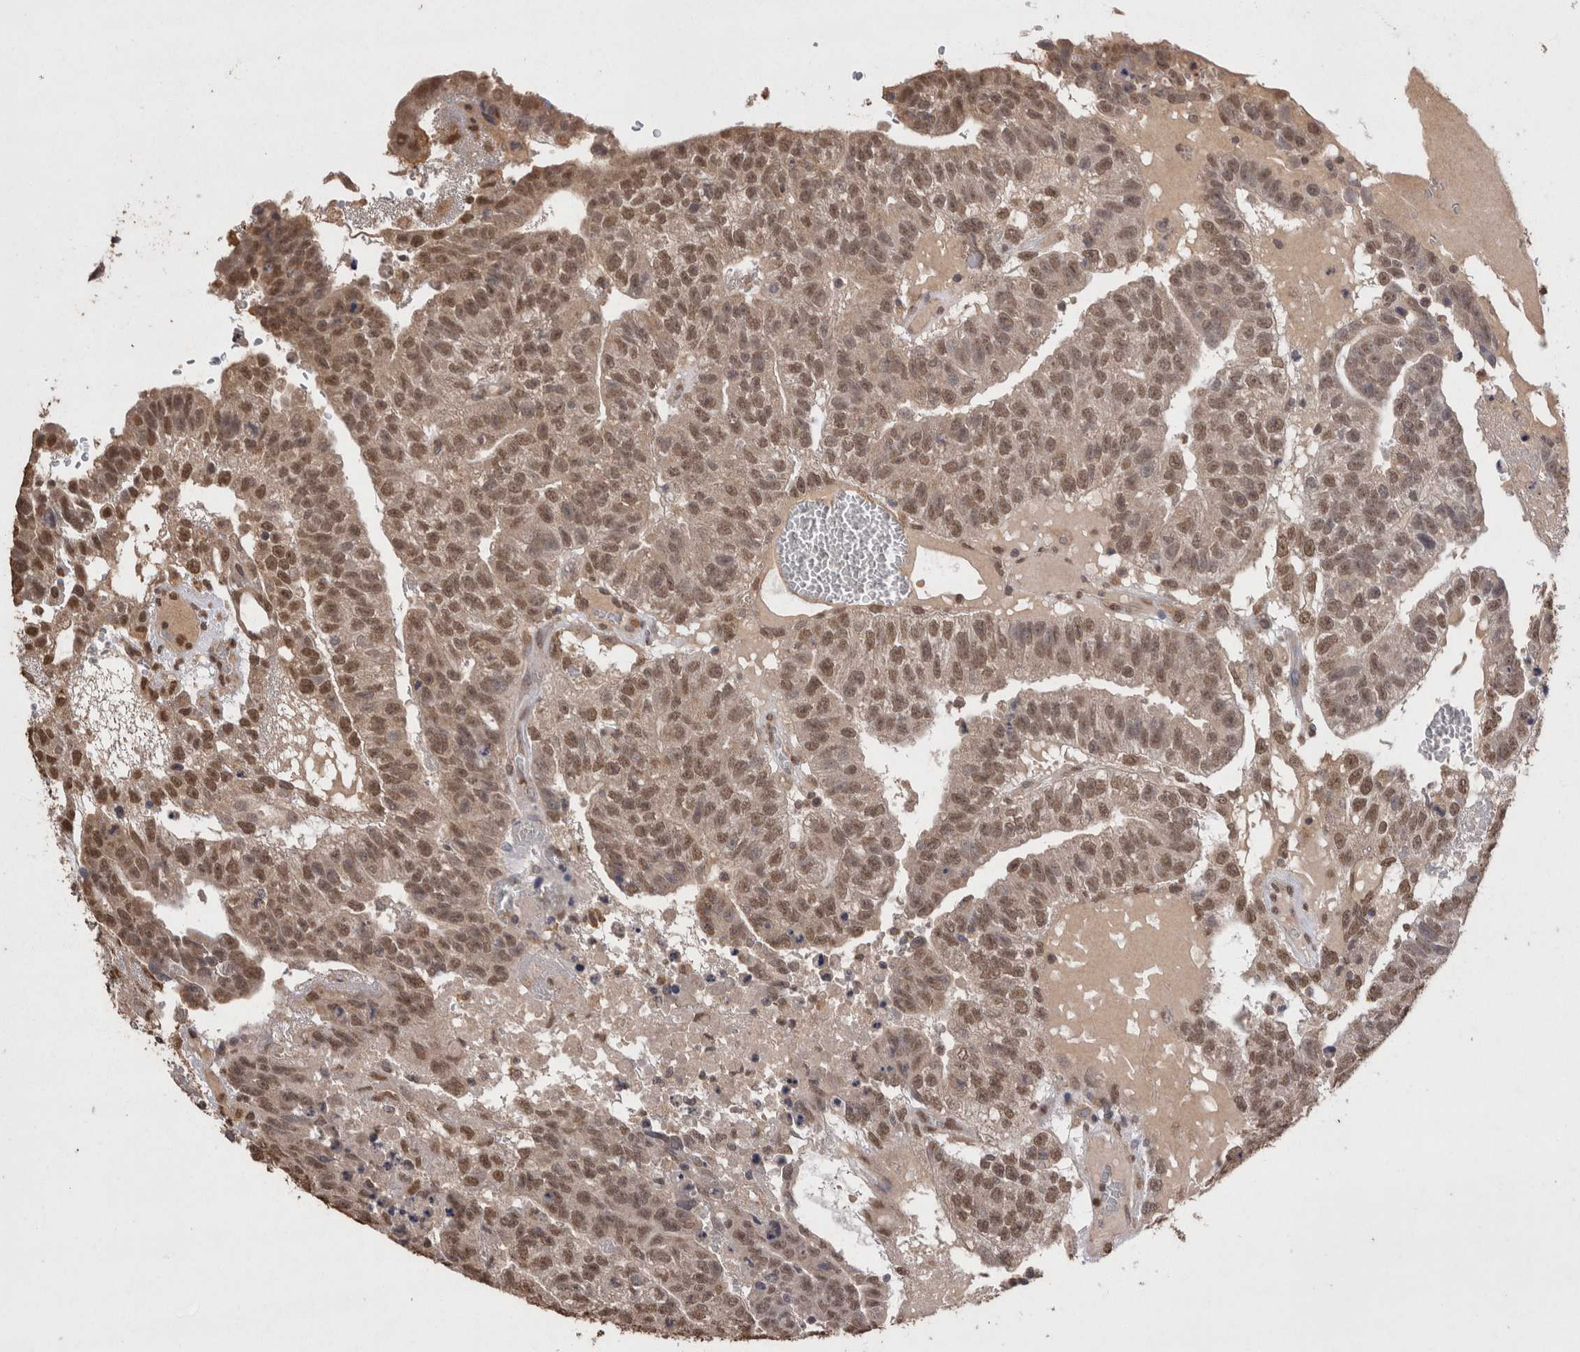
{"staining": {"intensity": "moderate", "quantity": ">75%", "location": "nuclear"}, "tissue": "testis cancer", "cell_type": "Tumor cells", "image_type": "cancer", "snomed": [{"axis": "morphology", "description": "Seminoma, NOS"}, {"axis": "morphology", "description": "Carcinoma, Embryonal, NOS"}, {"axis": "topography", "description": "Testis"}], "caption": "DAB immunohistochemical staining of human testis cancer (embryonal carcinoma) displays moderate nuclear protein positivity in about >75% of tumor cells. The protein of interest is shown in brown color, while the nuclei are stained blue.", "gene": "GRK5", "patient": {"sex": "male", "age": 52}}